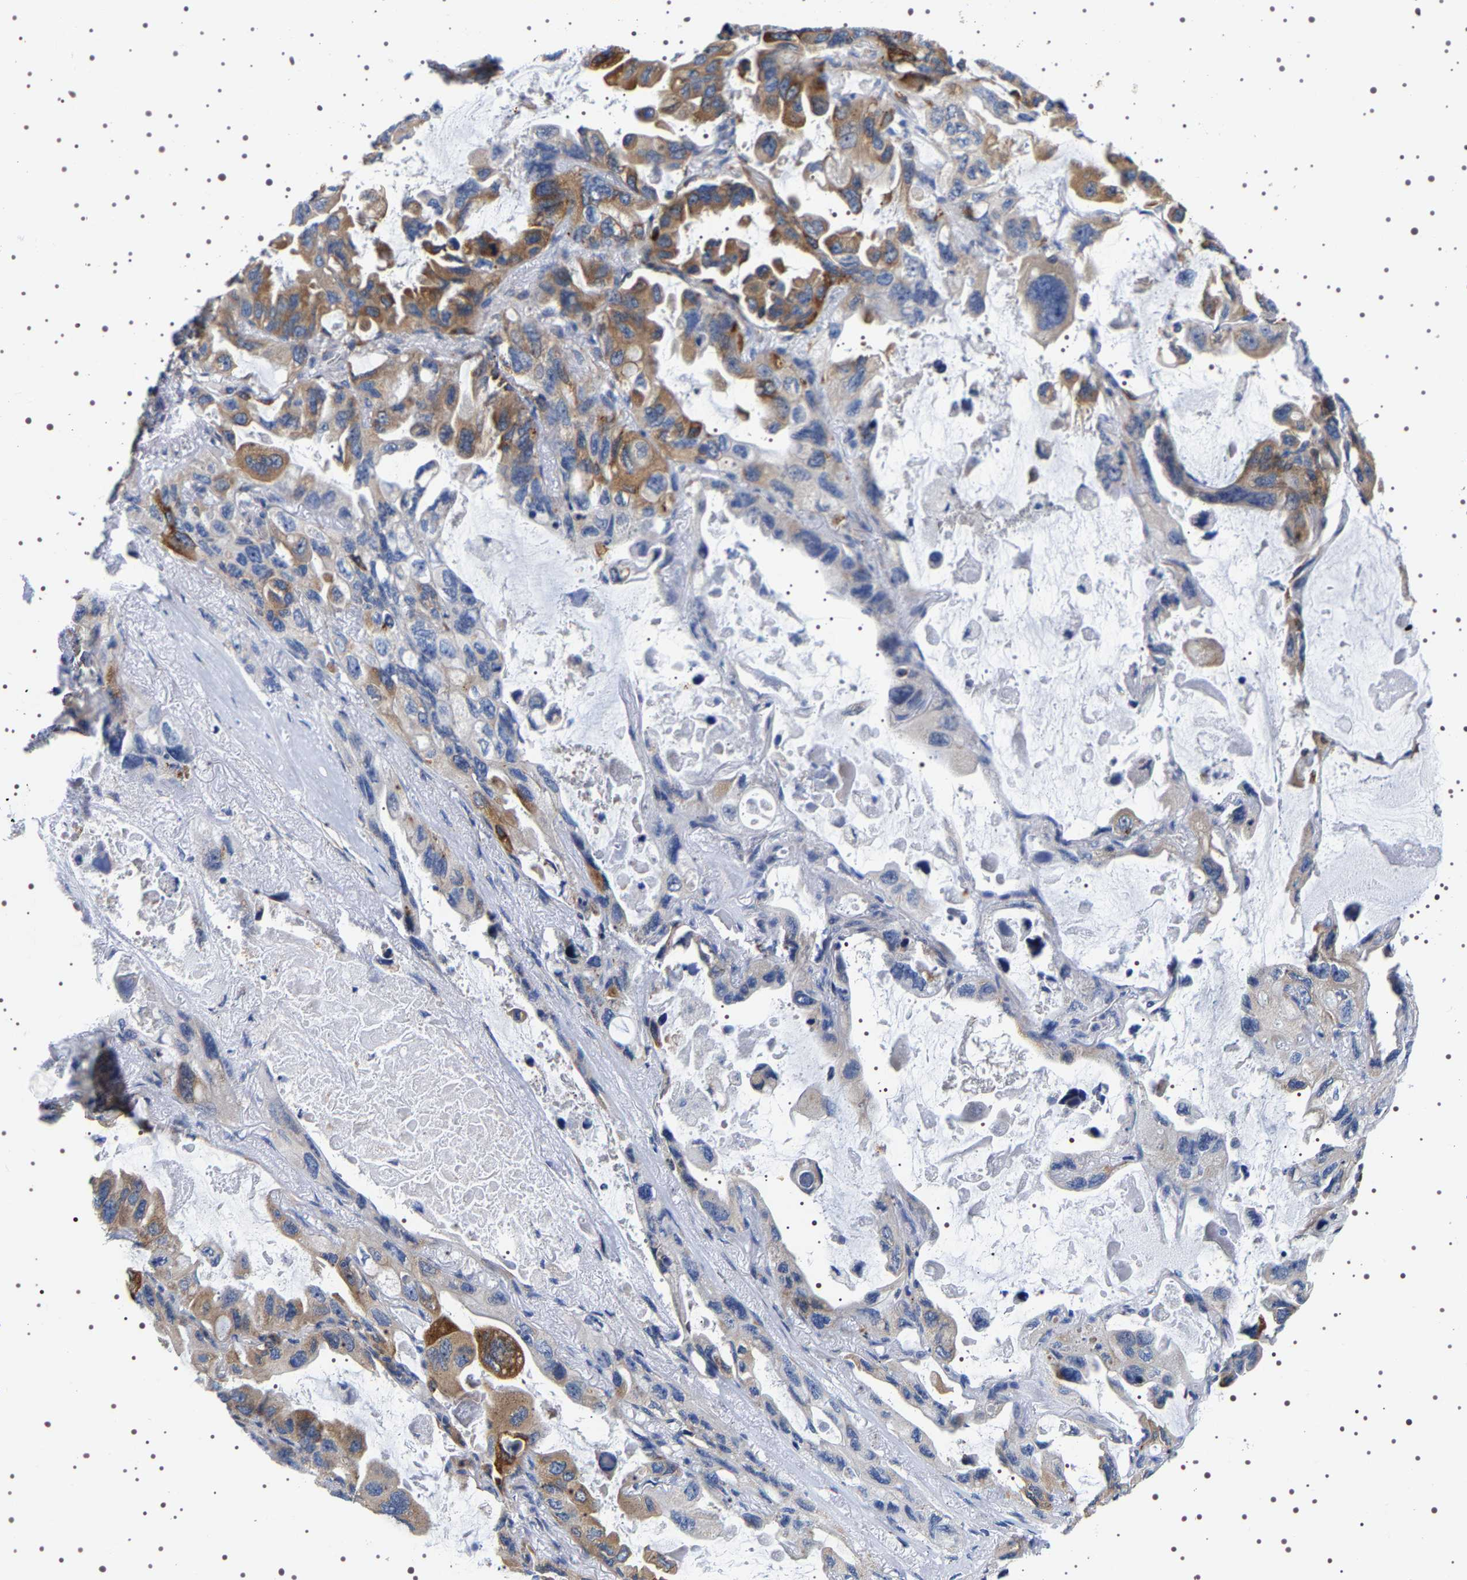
{"staining": {"intensity": "moderate", "quantity": "25%-75%", "location": "cytoplasmic/membranous"}, "tissue": "lung cancer", "cell_type": "Tumor cells", "image_type": "cancer", "snomed": [{"axis": "morphology", "description": "Squamous cell carcinoma, NOS"}, {"axis": "topography", "description": "Lung"}], "caption": "Immunohistochemistry (IHC) (DAB (3,3'-diaminobenzidine)) staining of human lung cancer (squamous cell carcinoma) displays moderate cytoplasmic/membranous protein positivity in about 25%-75% of tumor cells.", "gene": "SQLE", "patient": {"sex": "female", "age": 73}}